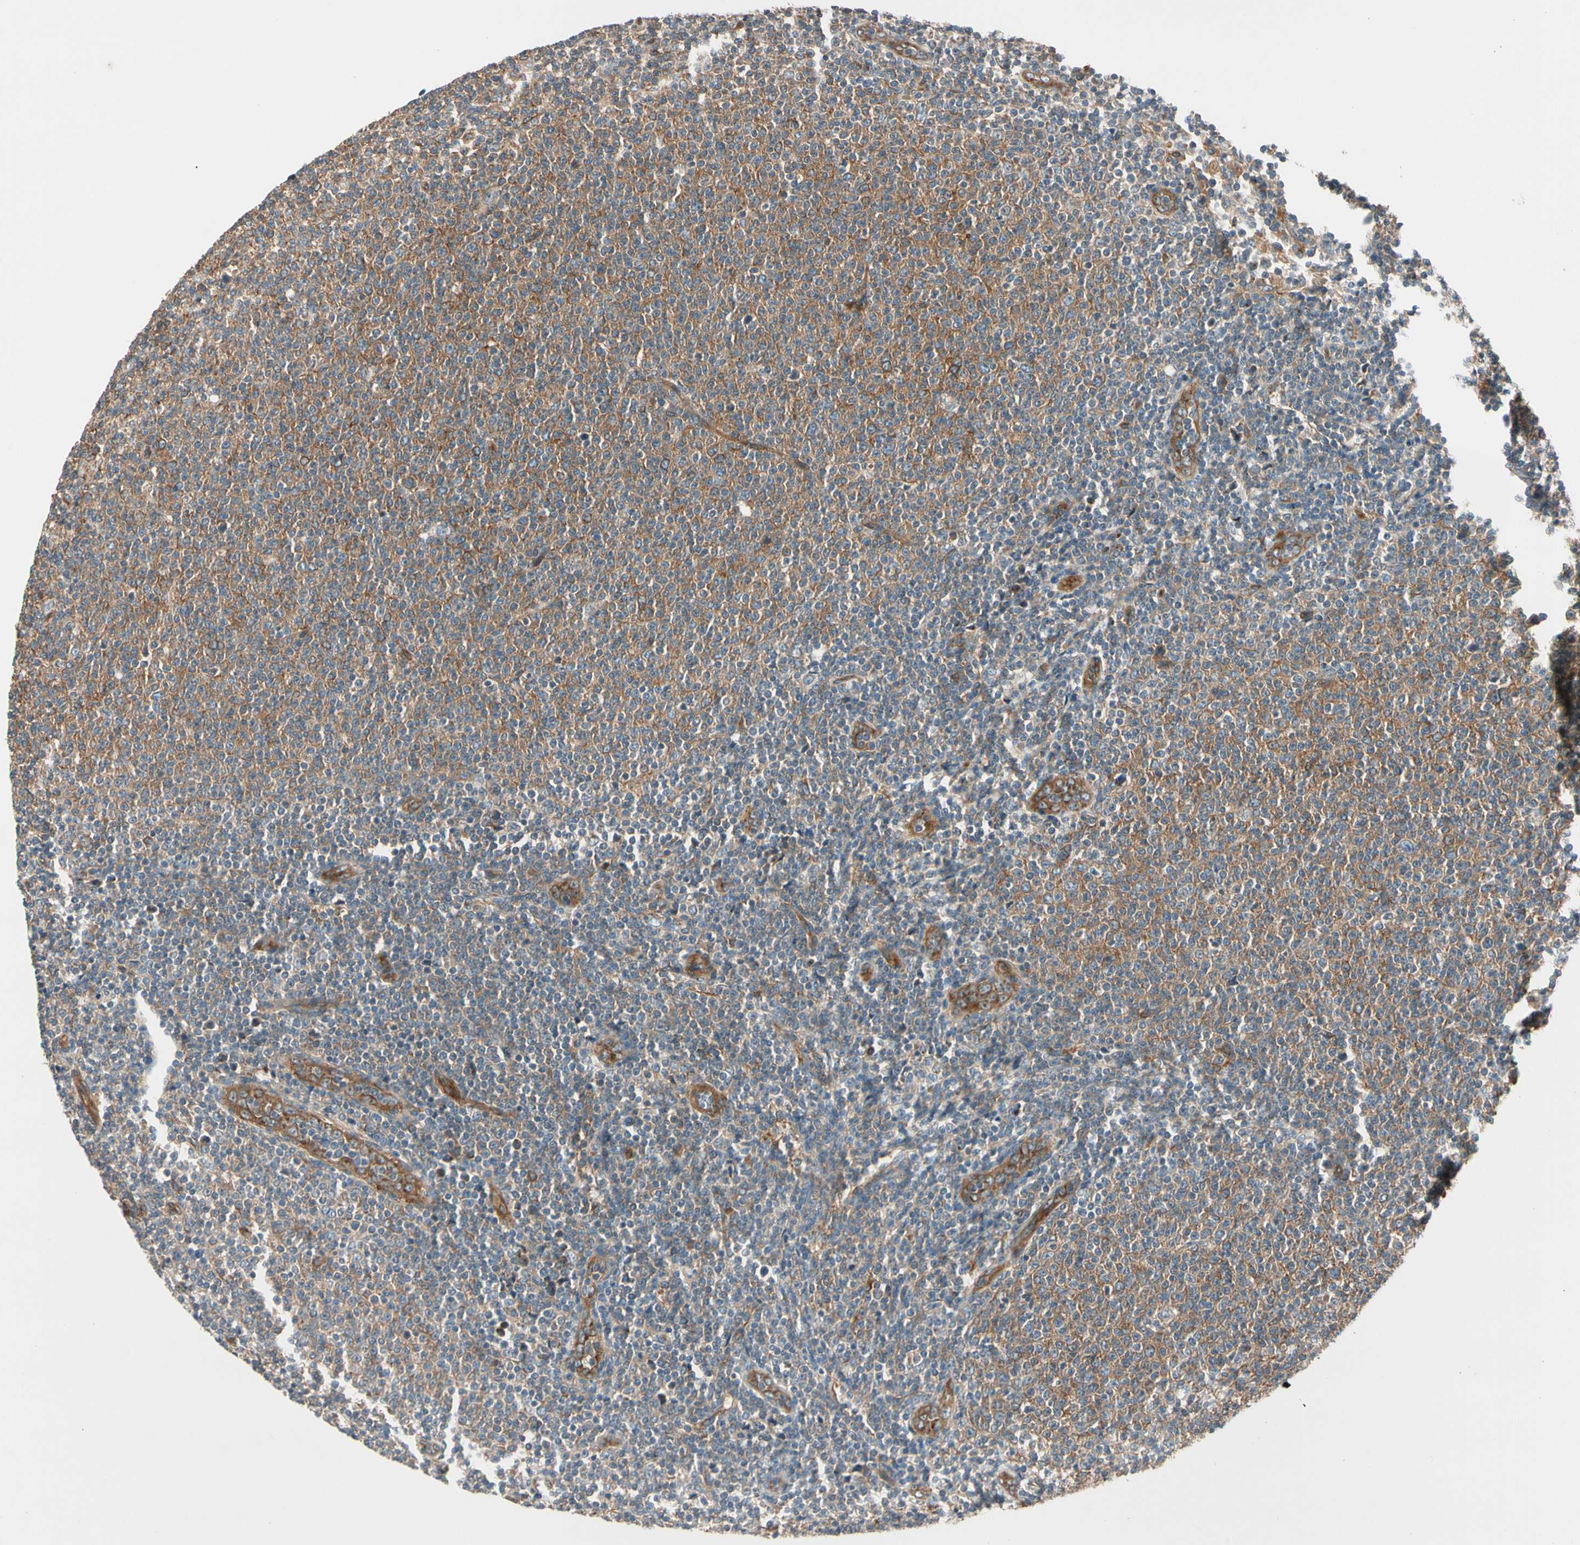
{"staining": {"intensity": "moderate", "quantity": "25%-75%", "location": "cytoplasmic/membranous"}, "tissue": "lymphoma", "cell_type": "Tumor cells", "image_type": "cancer", "snomed": [{"axis": "morphology", "description": "Malignant lymphoma, non-Hodgkin's type, Low grade"}, {"axis": "topography", "description": "Lymph node"}], "caption": "Immunohistochemical staining of low-grade malignant lymphoma, non-Hodgkin's type shows medium levels of moderate cytoplasmic/membranous positivity in about 25%-75% of tumor cells.", "gene": "ROCK2", "patient": {"sex": "male", "age": 66}}